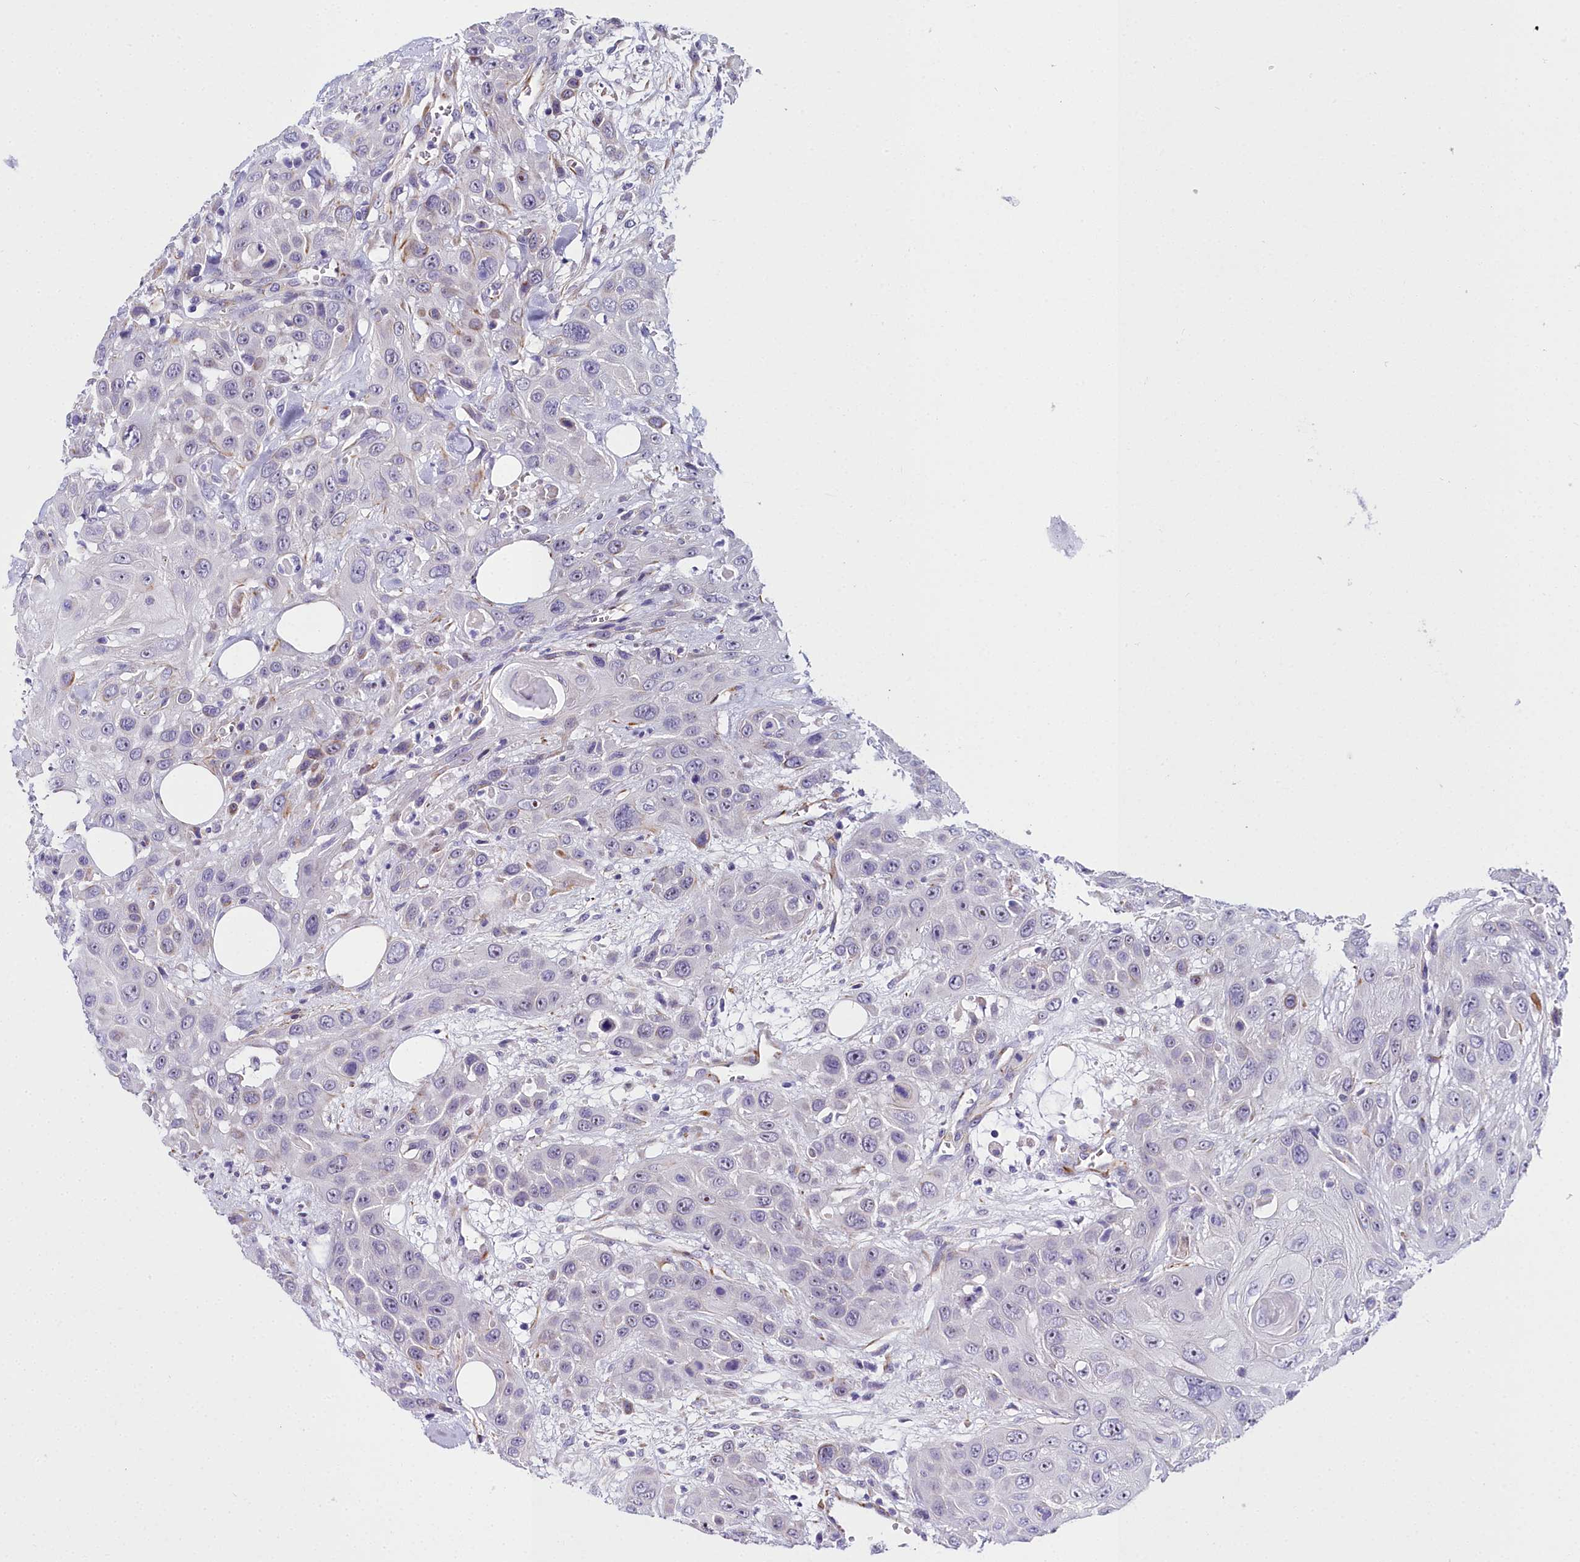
{"staining": {"intensity": "negative", "quantity": "none", "location": "none"}, "tissue": "head and neck cancer", "cell_type": "Tumor cells", "image_type": "cancer", "snomed": [{"axis": "morphology", "description": "Squamous cell carcinoma, NOS"}, {"axis": "topography", "description": "Head-Neck"}], "caption": "Immunohistochemical staining of human head and neck cancer exhibits no significant positivity in tumor cells.", "gene": "TIMM22", "patient": {"sex": "male", "age": 81}}